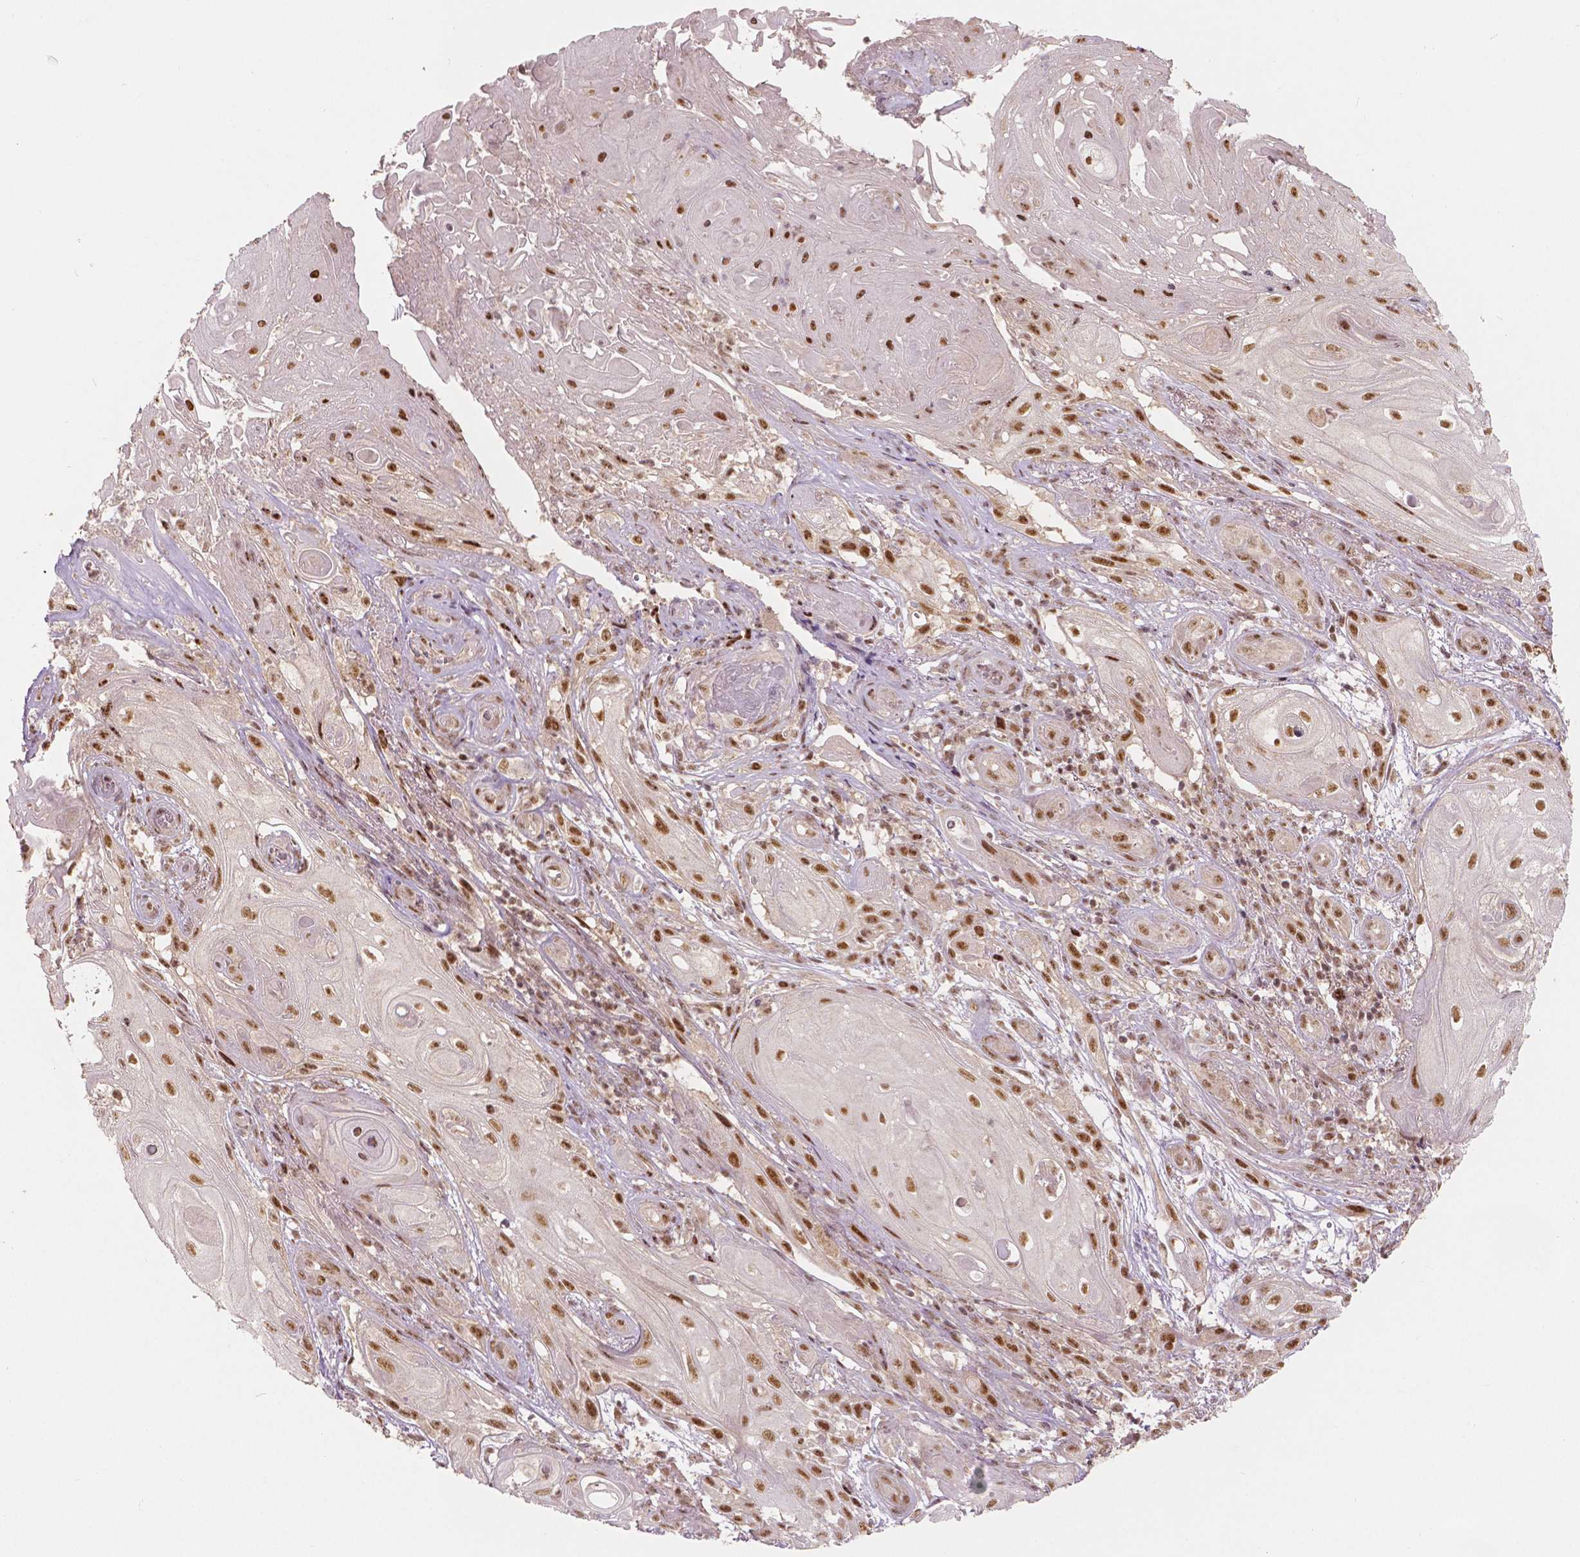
{"staining": {"intensity": "moderate", "quantity": ">75%", "location": "nuclear"}, "tissue": "skin cancer", "cell_type": "Tumor cells", "image_type": "cancer", "snomed": [{"axis": "morphology", "description": "Squamous cell carcinoma, NOS"}, {"axis": "topography", "description": "Skin"}], "caption": "Brown immunohistochemical staining in human squamous cell carcinoma (skin) displays moderate nuclear positivity in about >75% of tumor cells. The staining is performed using DAB (3,3'-diaminobenzidine) brown chromogen to label protein expression. The nuclei are counter-stained blue using hematoxylin.", "gene": "NSD2", "patient": {"sex": "male", "age": 62}}